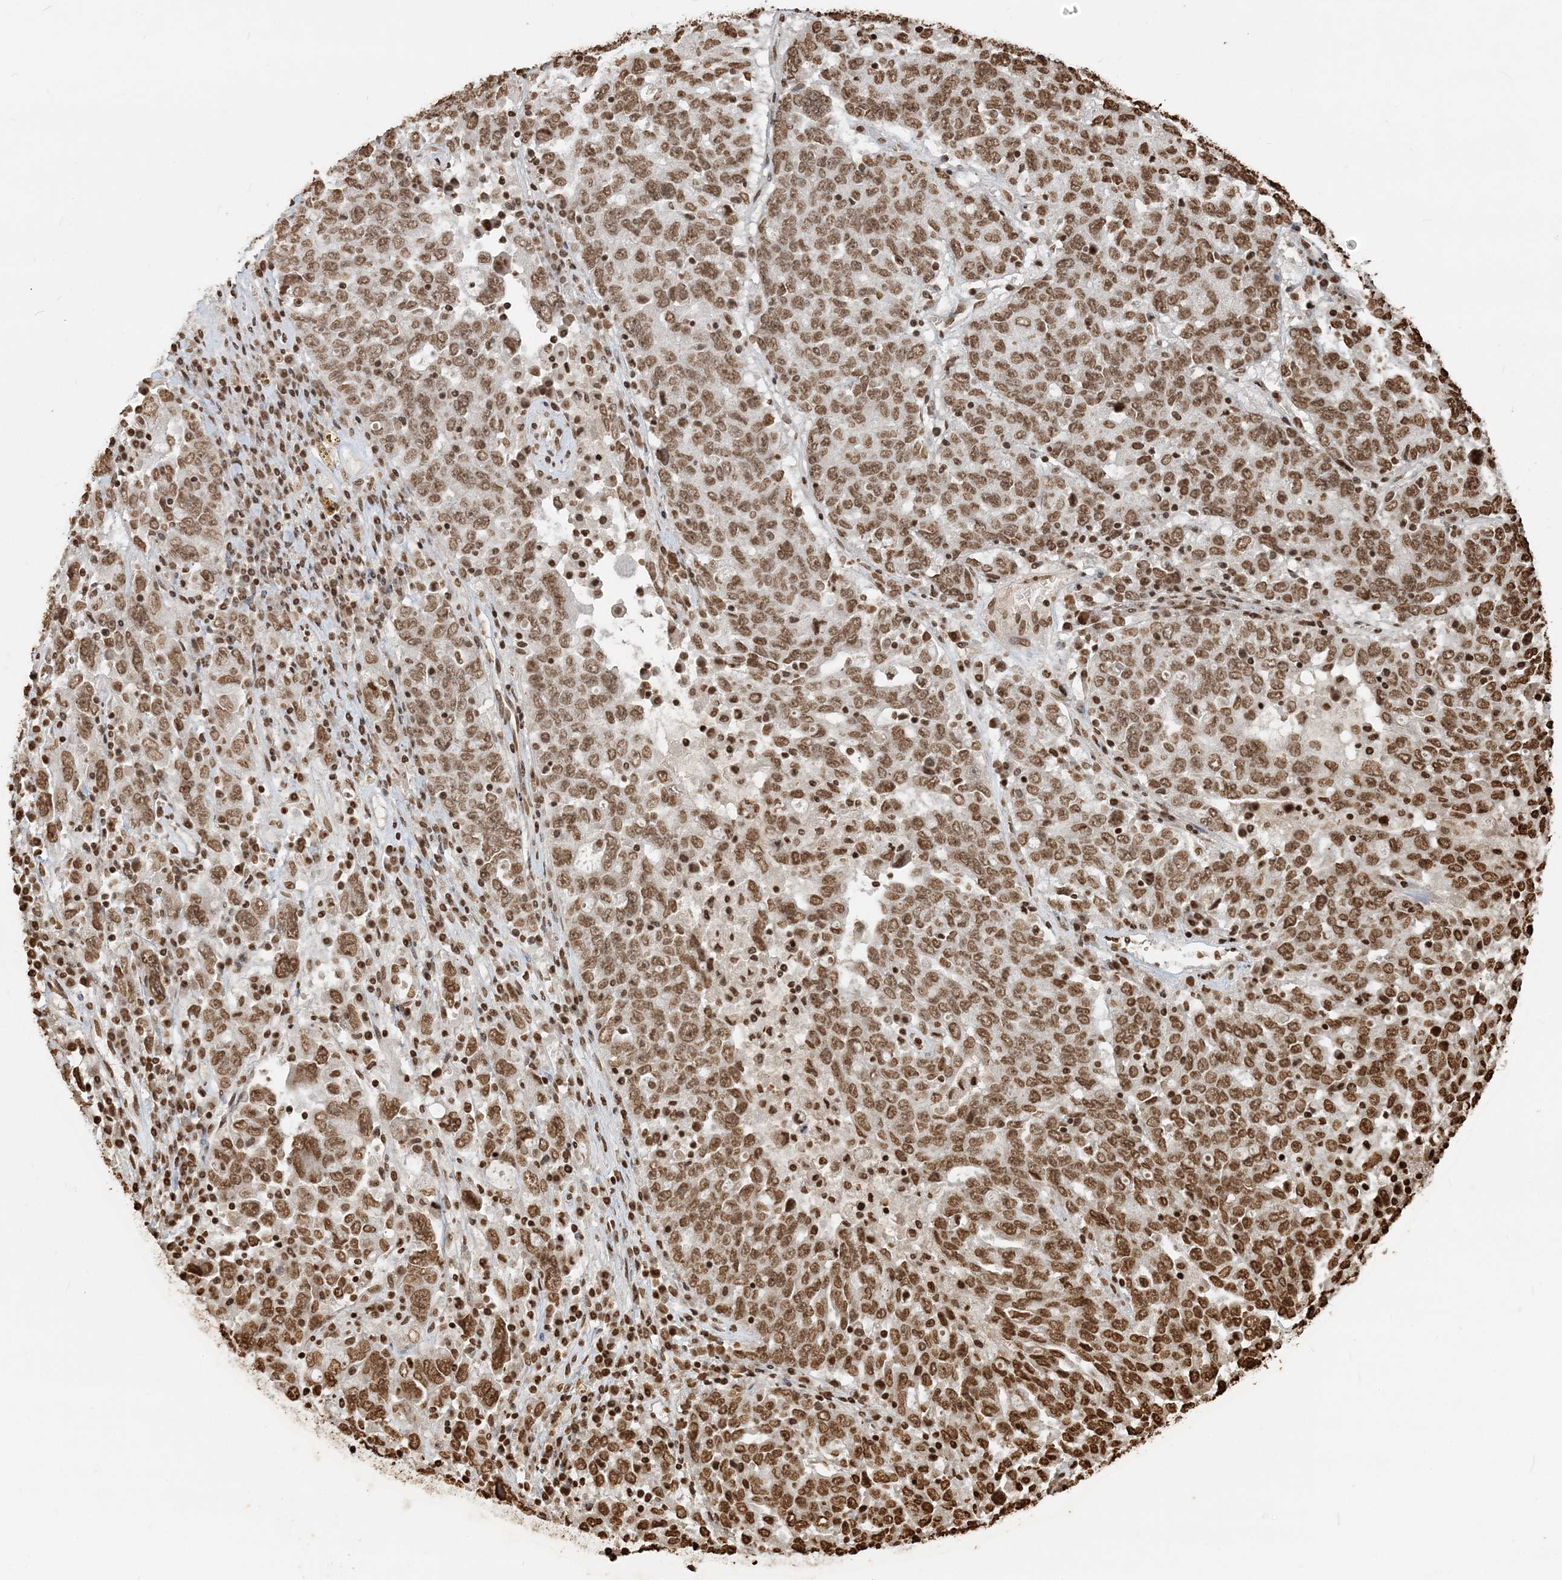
{"staining": {"intensity": "moderate", "quantity": ">75%", "location": "nuclear"}, "tissue": "ovarian cancer", "cell_type": "Tumor cells", "image_type": "cancer", "snomed": [{"axis": "morphology", "description": "Carcinoma, endometroid"}, {"axis": "topography", "description": "Ovary"}], "caption": "This is an image of immunohistochemistry (IHC) staining of ovarian endometroid carcinoma, which shows moderate staining in the nuclear of tumor cells.", "gene": "H3-3B", "patient": {"sex": "female", "age": 62}}